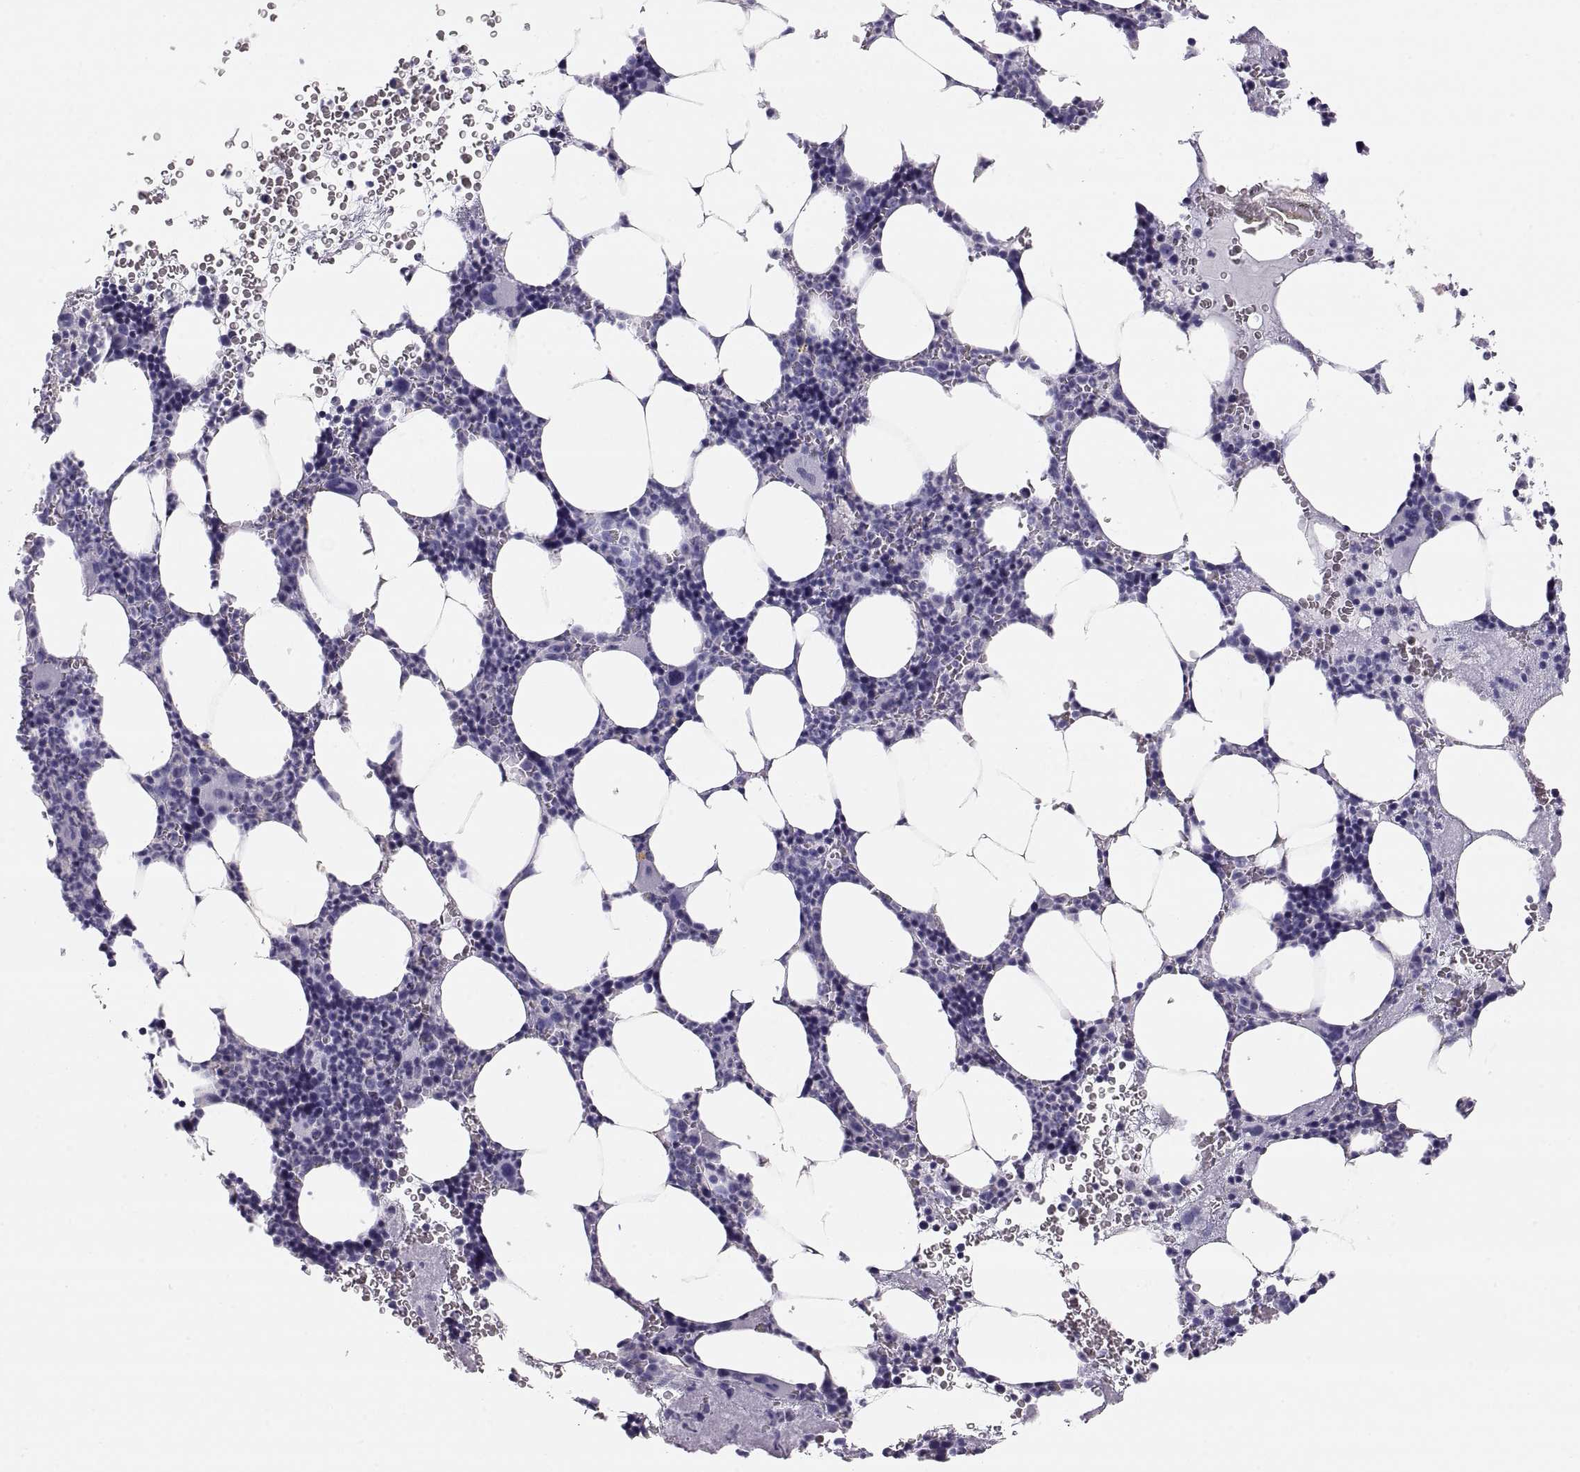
{"staining": {"intensity": "negative", "quantity": "none", "location": "none"}, "tissue": "bone marrow", "cell_type": "Hematopoietic cells", "image_type": "normal", "snomed": [{"axis": "morphology", "description": "Normal tissue, NOS"}, {"axis": "topography", "description": "Bone marrow"}], "caption": "This is a micrograph of IHC staining of normal bone marrow, which shows no positivity in hematopoietic cells. Nuclei are stained in blue.", "gene": "PAX2", "patient": {"sex": "male", "age": 44}}